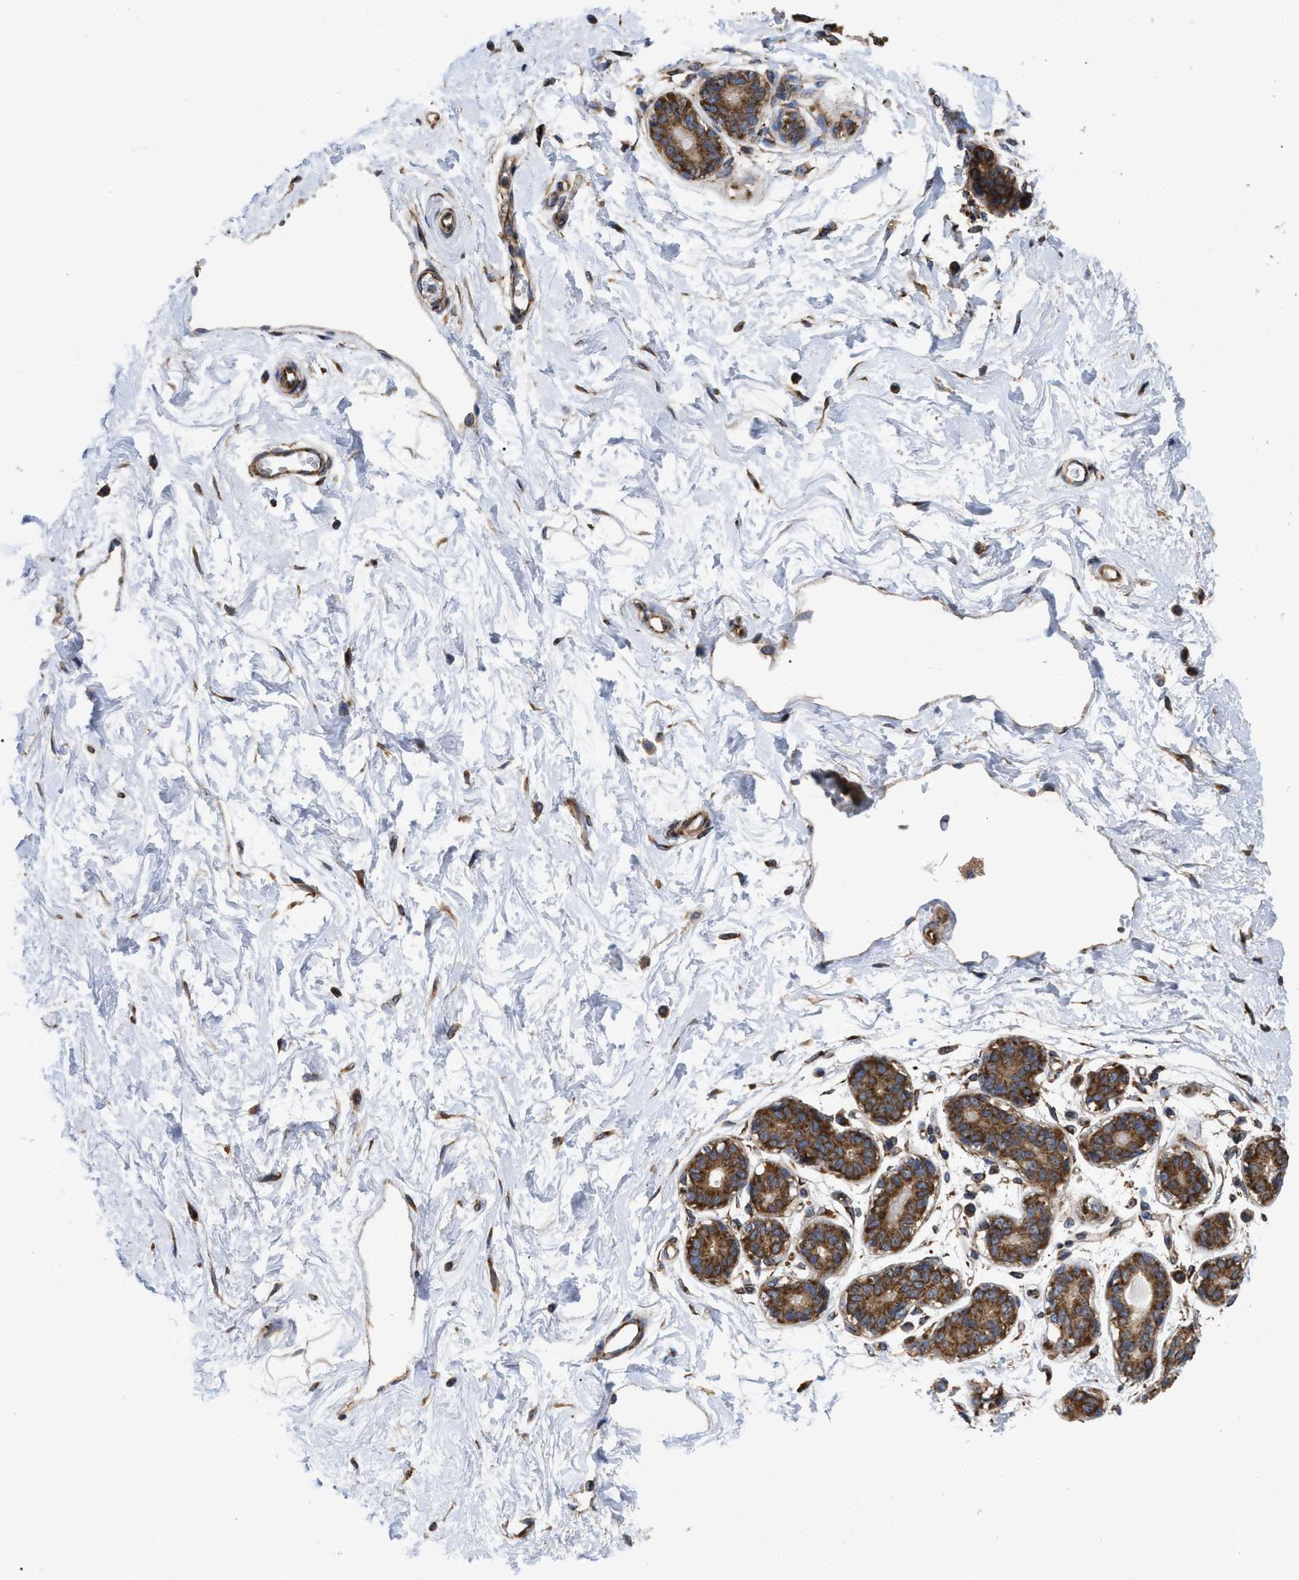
{"staining": {"intensity": "strong", "quantity": ">75%", "location": "cytoplasmic/membranous"}, "tissue": "breast", "cell_type": "Glandular cells", "image_type": "normal", "snomed": [{"axis": "morphology", "description": "Normal tissue, NOS"}, {"axis": "topography", "description": "Breast"}], "caption": "Brown immunohistochemical staining in benign human breast demonstrates strong cytoplasmic/membranous staining in about >75% of glandular cells. (DAB IHC with brightfield microscopy, high magnification).", "gene": "FAM120A", "patient": {"sex": "female", "age": 45}}